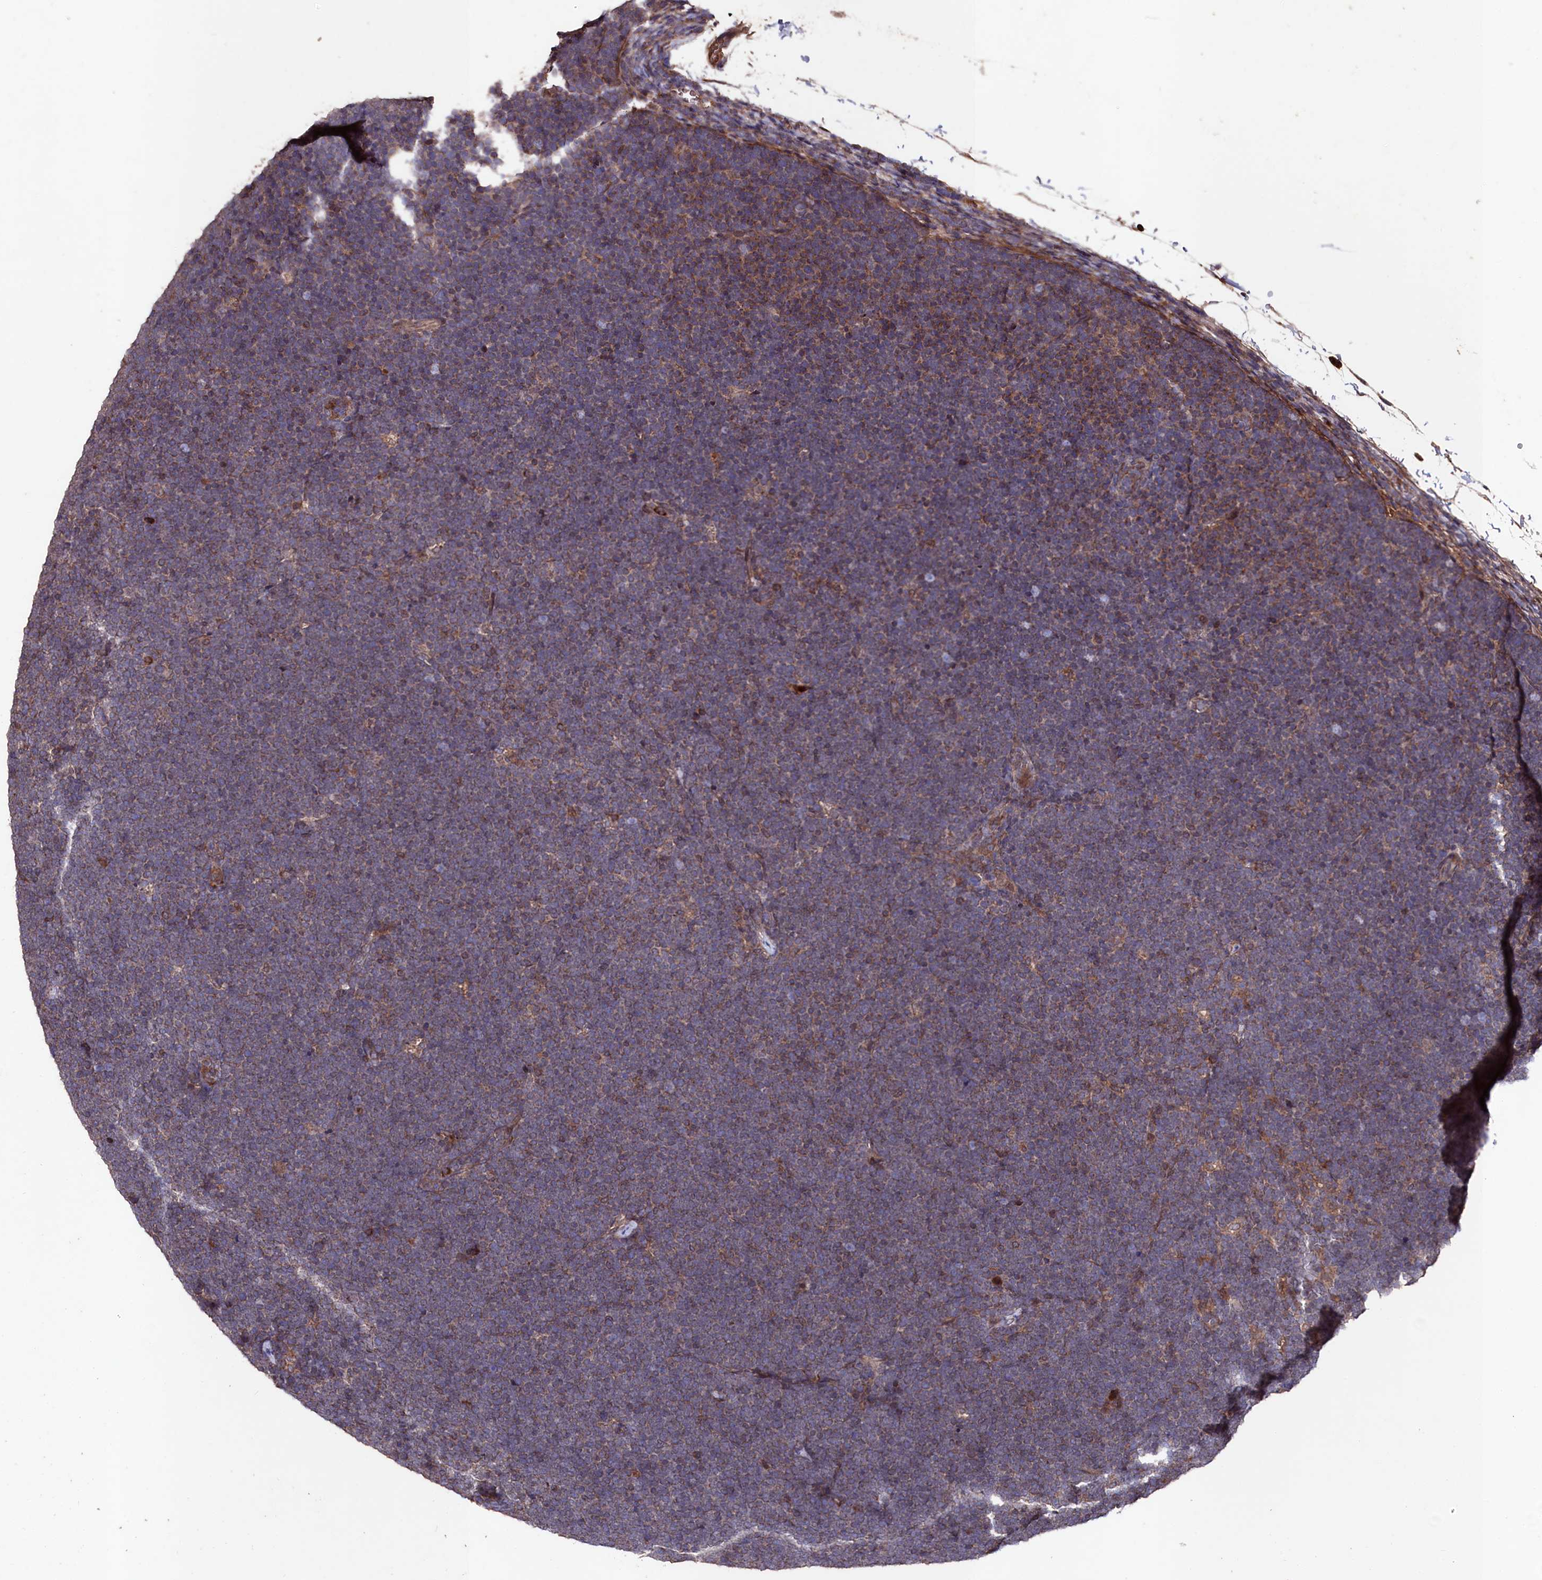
{"staining": {"intensity": "weak", "quantity": ">75%", "location": "cytoplasmic/membranous"}, "tissue": "lymphoma", "cell_type": "Tumor cells", "image_type": "cancer", "snomed": [{"axis": "morphology", "description": "Malignant lymphoma, non-Hodgkin's type, High grade"}, {"axis": "topography", "description": "Lymph node"}], "caption": "Immunohistochemistry image of human lymphoma stained for a protein (brown), which displays low levels of weak cytoplasmic/membranous staining in approximately >75% of tumor cells.", "gene": "MYO1H", "patient": {"sex": "male", "age": 13}}